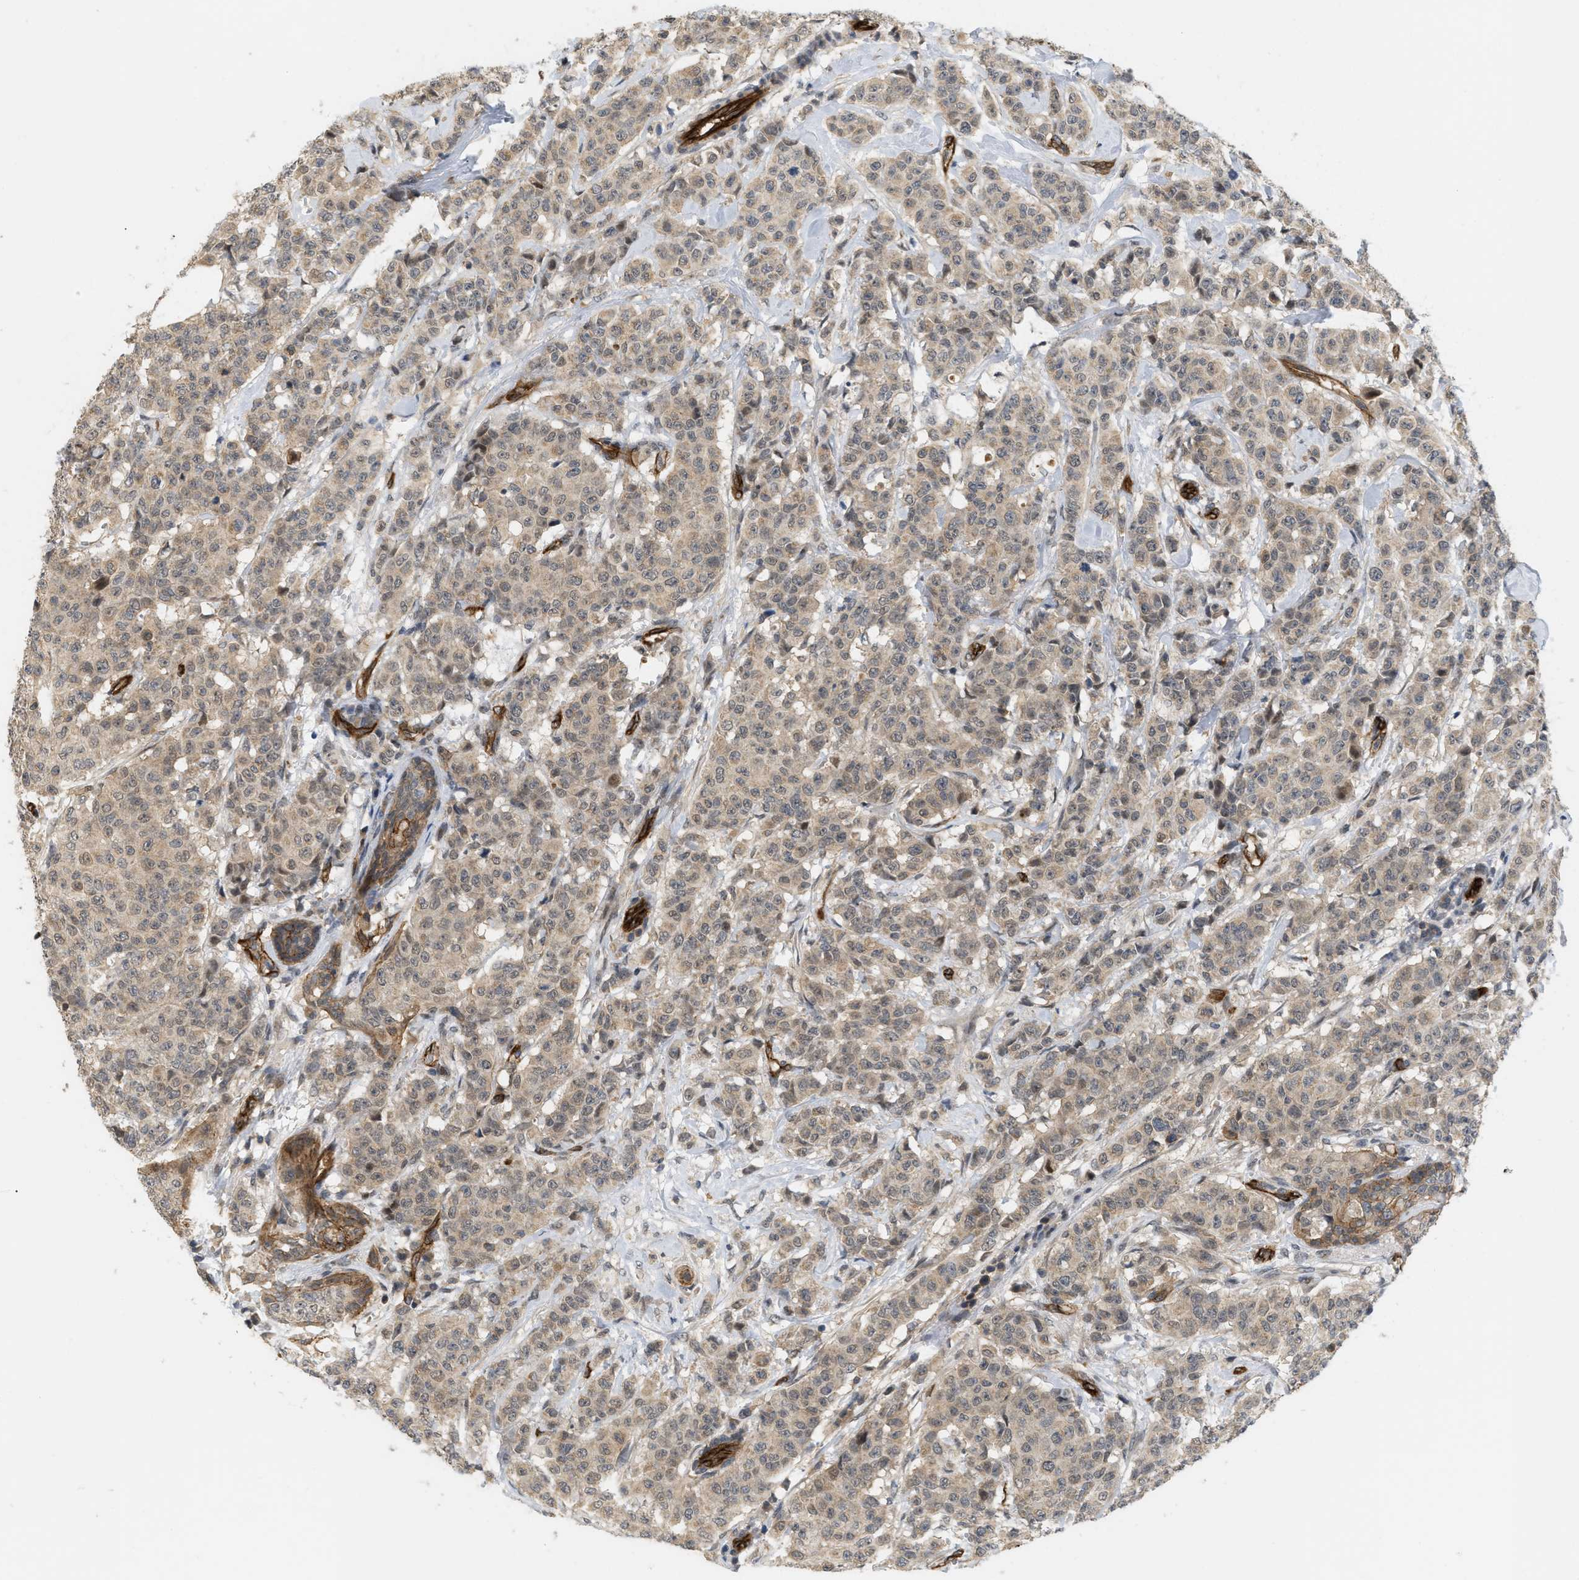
{"staining": {"intensity": "moderate", "quantity": ">75%", "location": "cytoplasmic/membranous"}, "tissue": "breast cancer", "cell_type": "Tumor cells", "image_type": "cancer", "snomed": [{"axis": "morphology", "description": "Normal tissue, NOS"}, {"axis": "morphology", "description": "Duct carcinoma"}, {"axis": "topography", "description": "Breast"}], "caption": "Immunohistochemistry (IHC) of human intraductal carcinoma (breast) exhibits medium levels of moderate cytoplasmic/membranous staining in about >75% of tumor cells.", "gene": "PALMD", "patient": {"sex": "female", "age": 40}}